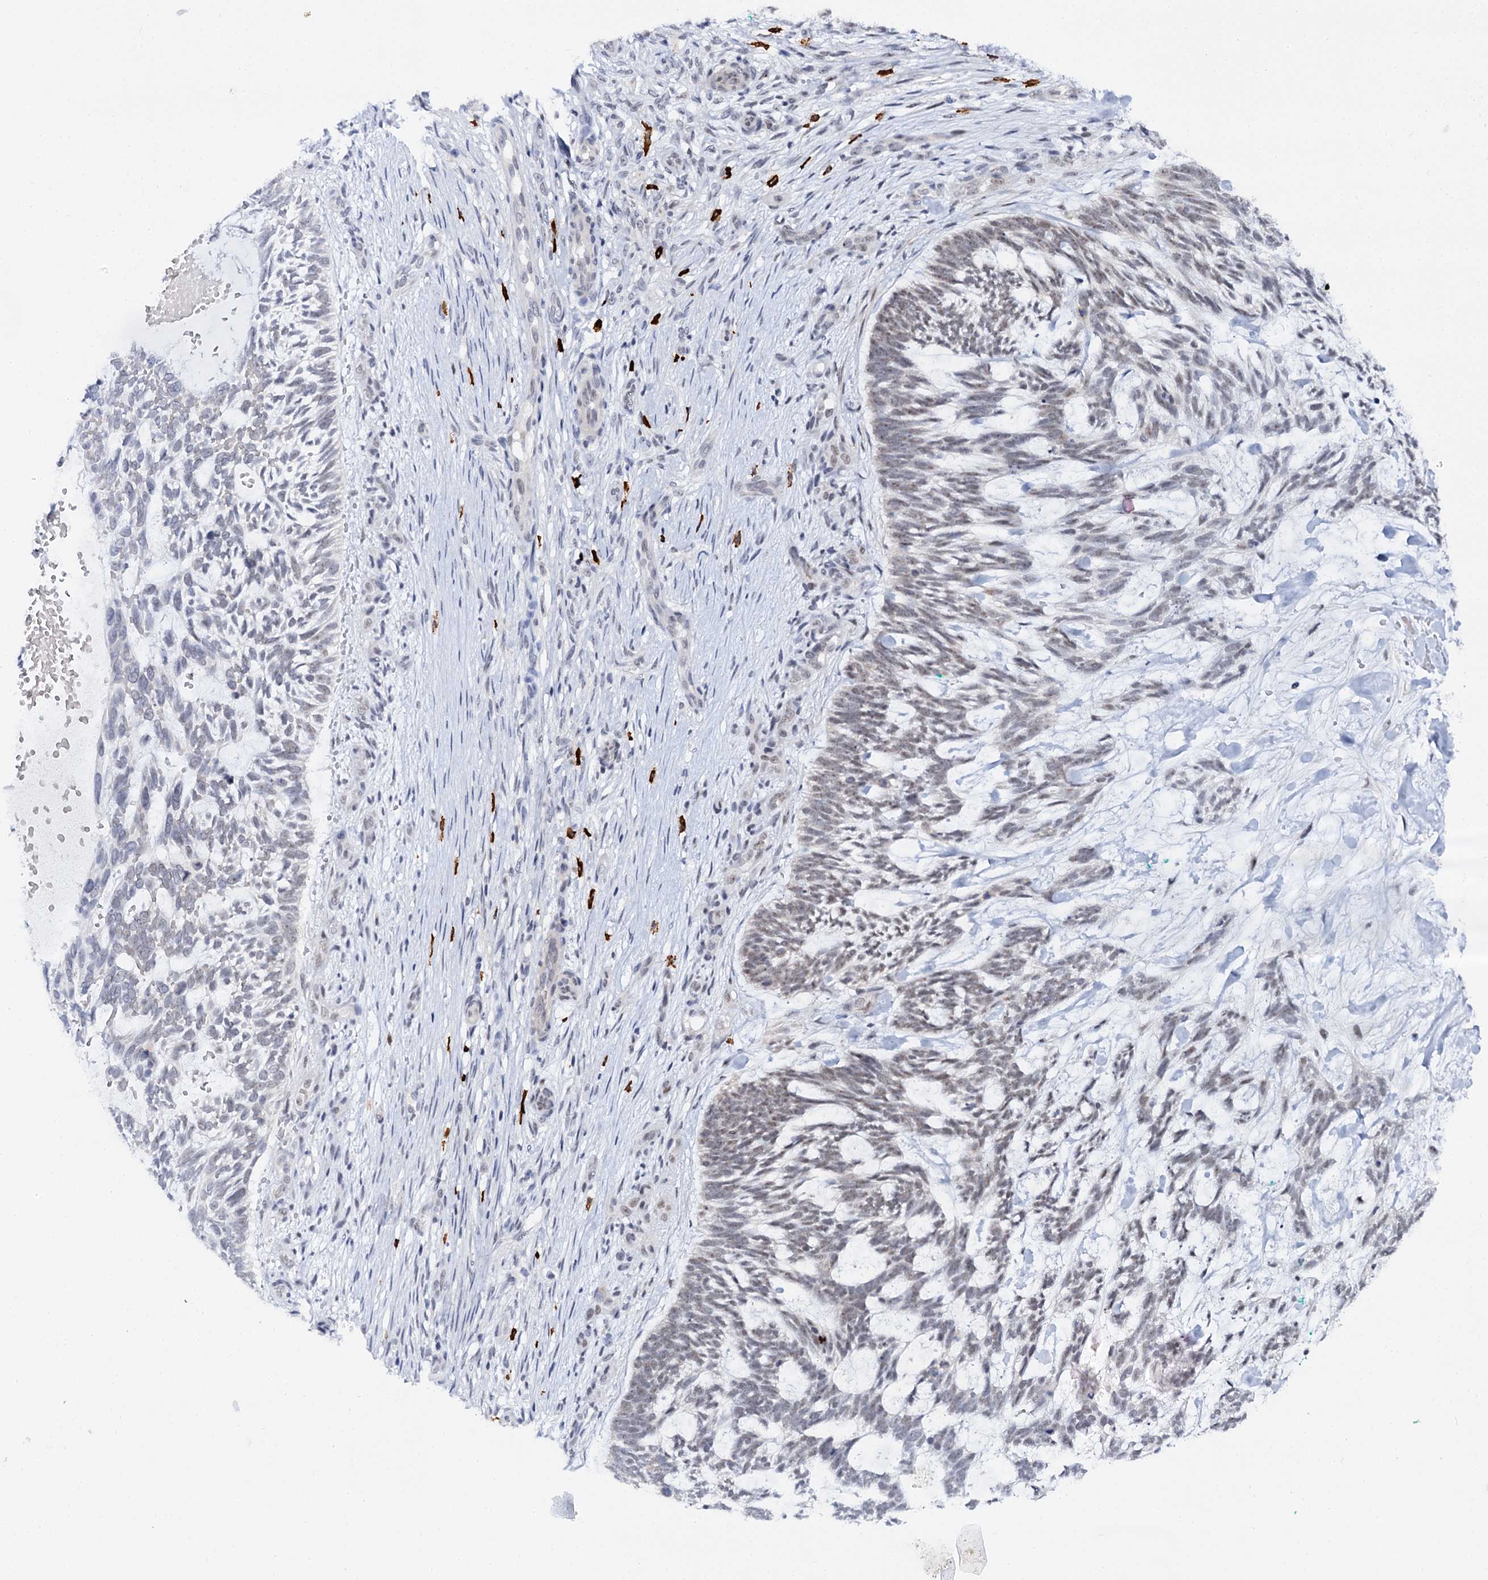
{"staining": {"intensity": "negative", "quantity": "none", "location": "none"}, "tissue": "skin cancer", "cell_type": "Tumor cells", "image_type": "cancer", "snomed": [{"axis": "morphology", "description": "Basal cell carcinoma"}, {"axis": "topography", "description": "Skin"}], "caption": "Immunohistochemistry (IHC) image of skin cancer stained for a protein (brown), which exhibits no staining in tumor cells.", "gene": "BUD13", "patient": {"sex": "male", "age": 88}}